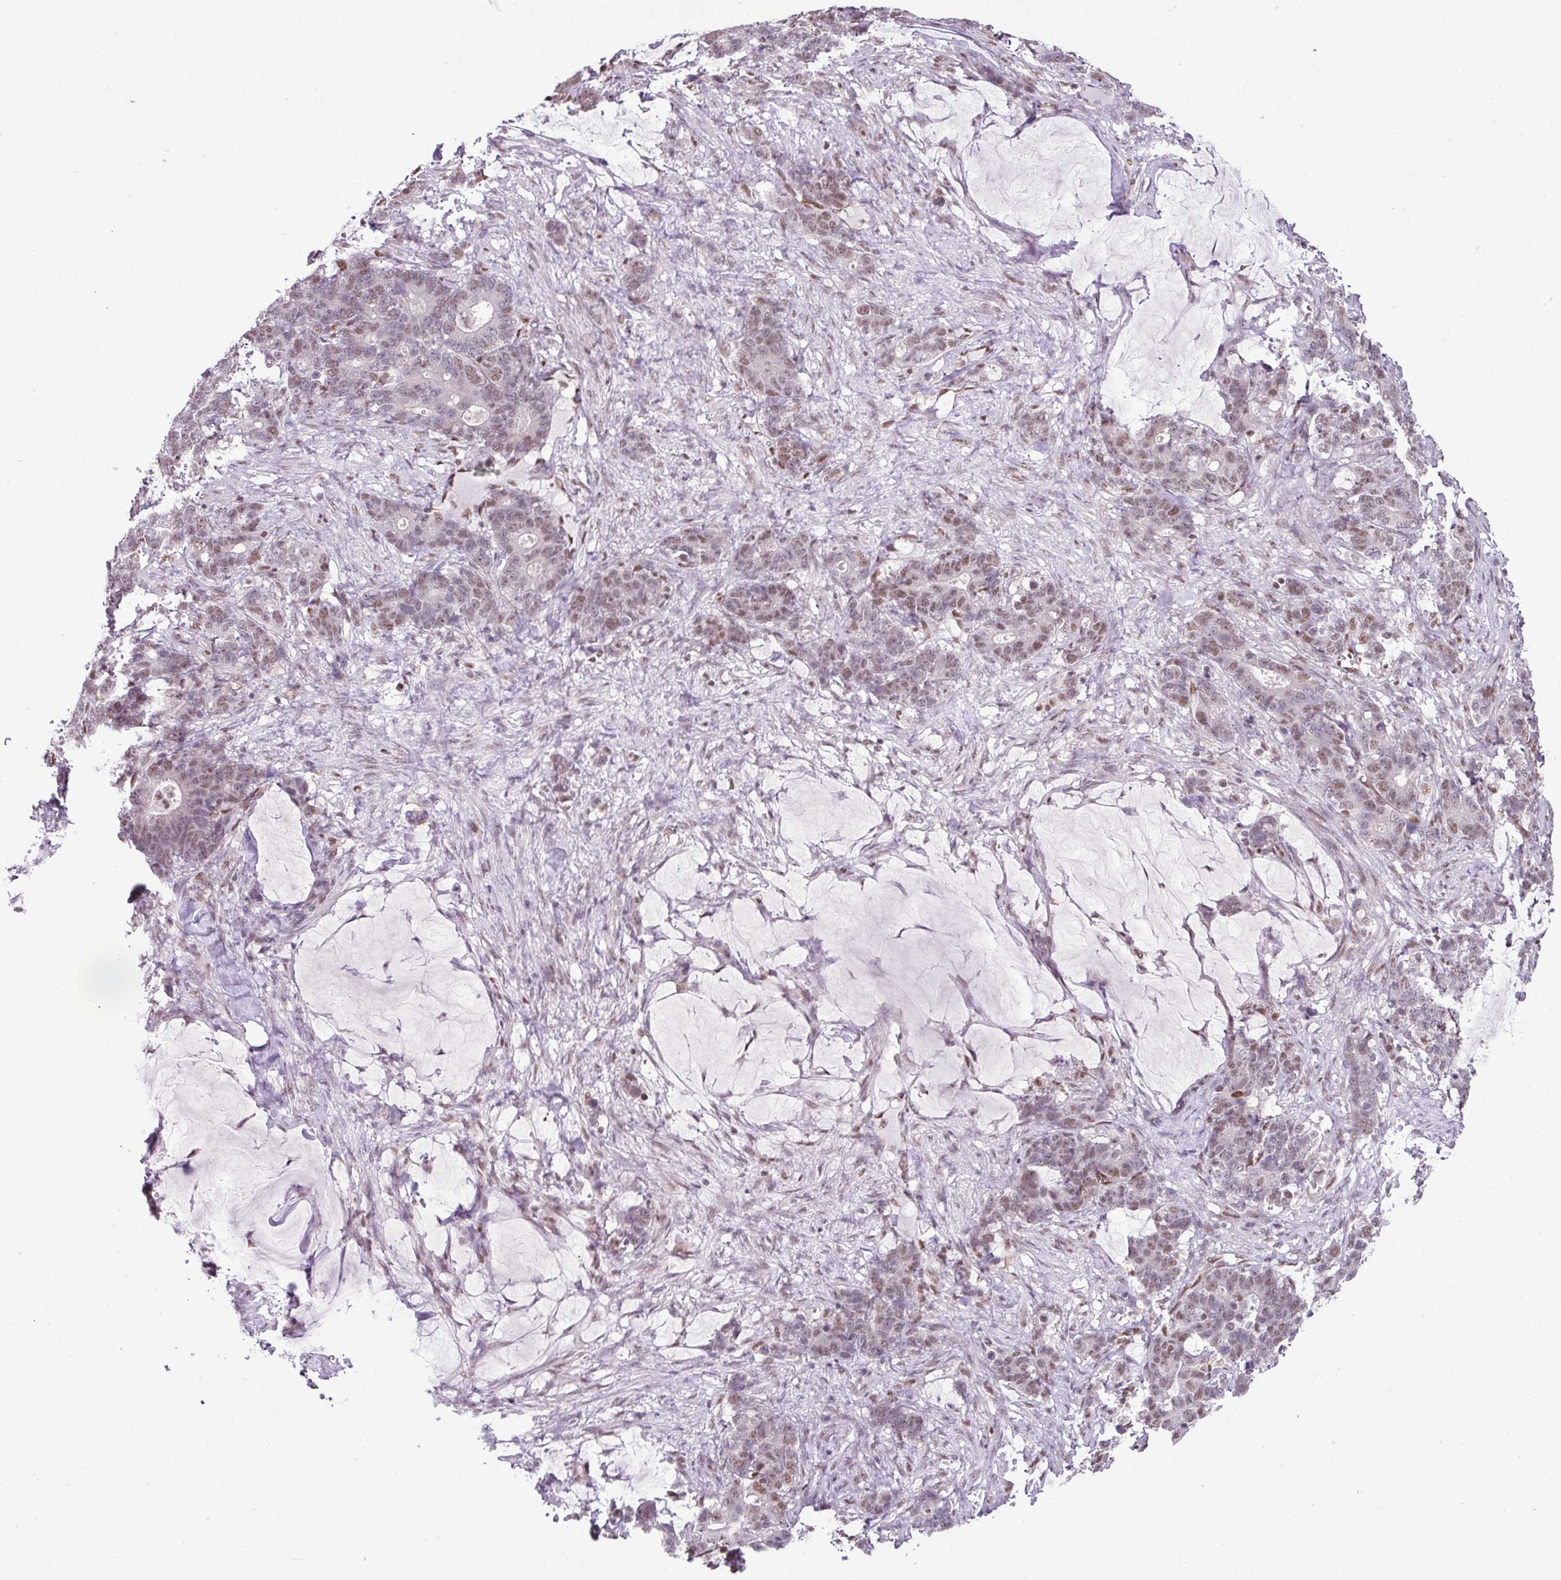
{"staining": {"intensity": "moderate", "quantity": "25%-75%", "location": "nuclear"}, "tissue": "stomach cancer", "cell_type": "Tumor cells", "image_type": "cancer", "snomed": [{"axis": "morphology", "description": "Normal tissue, NOS"}, {"axis": "morphology", "description": "Adenocarcinoma, NOS"}, {"axis": "topography", "description": "Stomach"}], "caption": "Immunohistochemical staining of stomach adenocarcinoma demonstrates moderate nuclear protein positivity in about 25%-75% of tumor cells.", "gene": "PGAP4", "patient": {"sex": "female", "age": 64}}